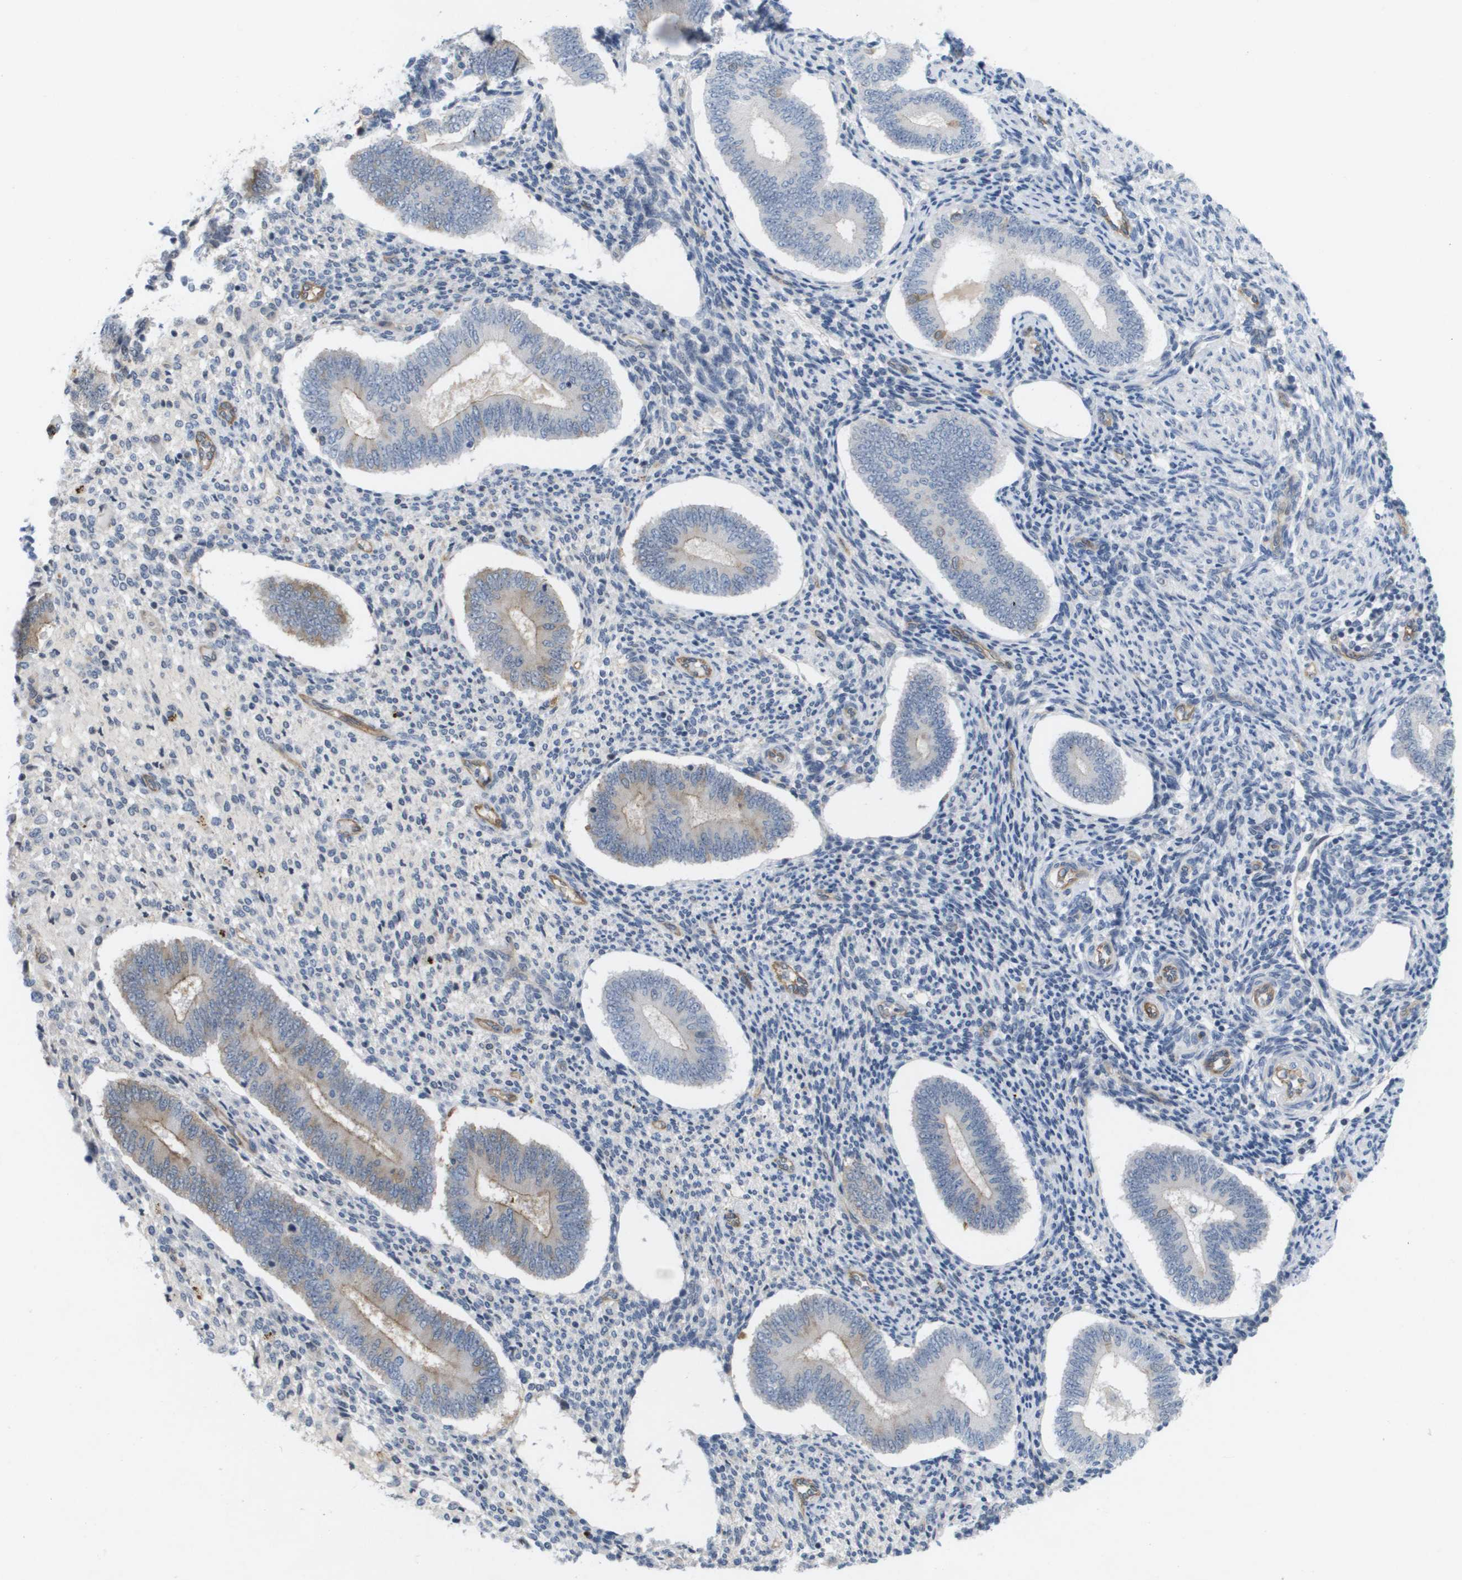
{"staining": {"intensity": "negative", "quantity": "none", "location": "none"}, "tissue": "endometrium", "cell_type": "Cells in endometrial stroma", "image_type": "normal", "snomed": [{"axis": "morphology", "description": "Normal tissue, NOS"}, {"axis": "topography", "description": "Endometrium"}], "caption": "IHC photomicrograph of benign endometrium: human endometrium stained with DAB exhibits no significant protein expression in cells in endometrial stroma.", "gene": "MARCHF8", "patient": {"sex": "female", "age": 42}}